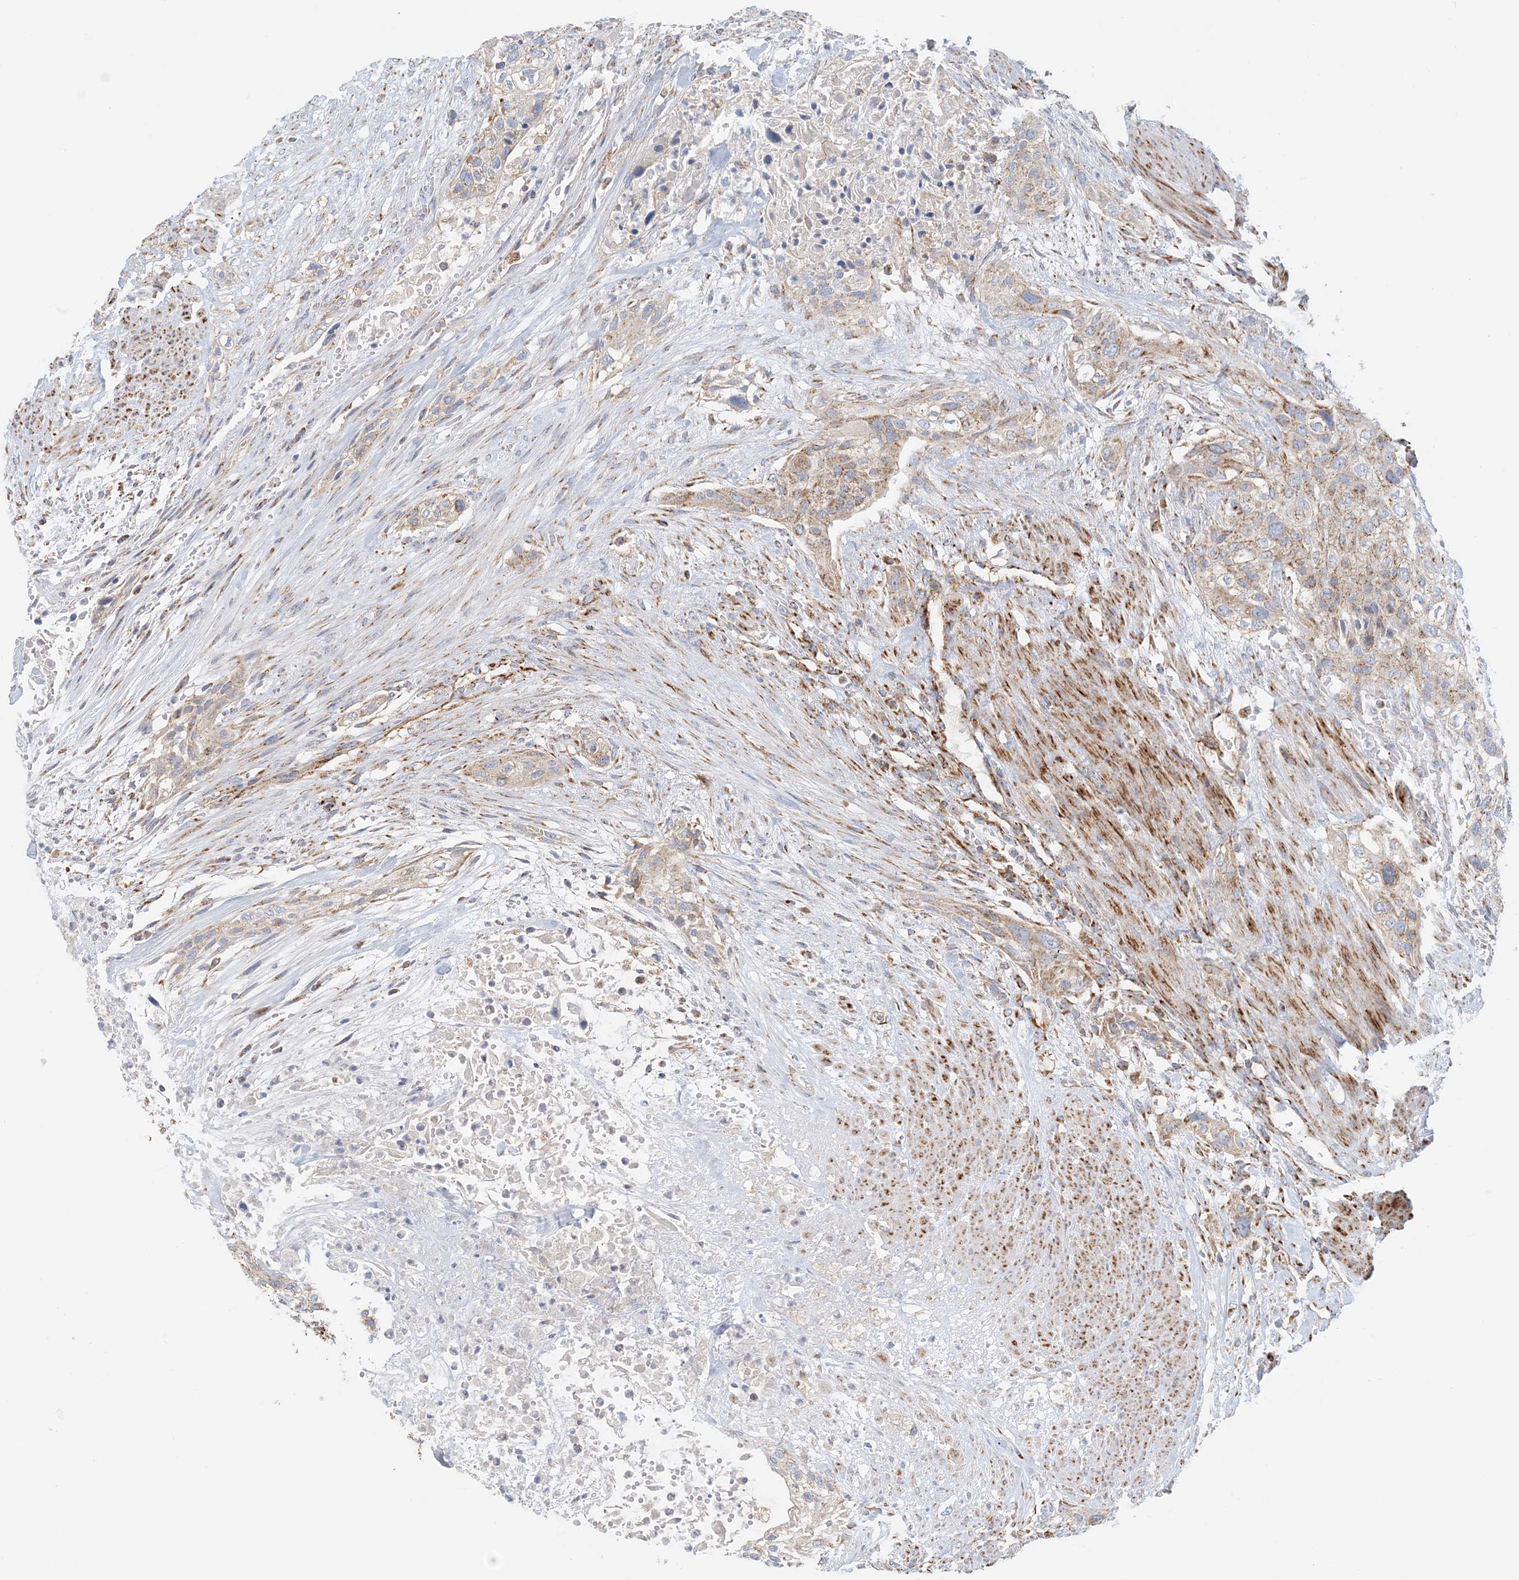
{"staining": {"intensity": "weak", "quantity": "25%-75%", "location": "cytoplasmic/membranous"}, "tissue": "urothelial cancer", "cell_type": "Tumor cells", "image_type": "cancer", "snomed": [{"axis": "morphology", "description": "Urothelial carcinoma, High grade"}, {"axis": "topography", "description": "Urinary bladder"}], "caption": "A brown stain highlights weak cytoplasmic/membranous staining of a protein in urothelial cancer tumor cells. Nuclei are stained in blue.", "gene": "COA3", "patient": {"sex": "male", "age": 35}}